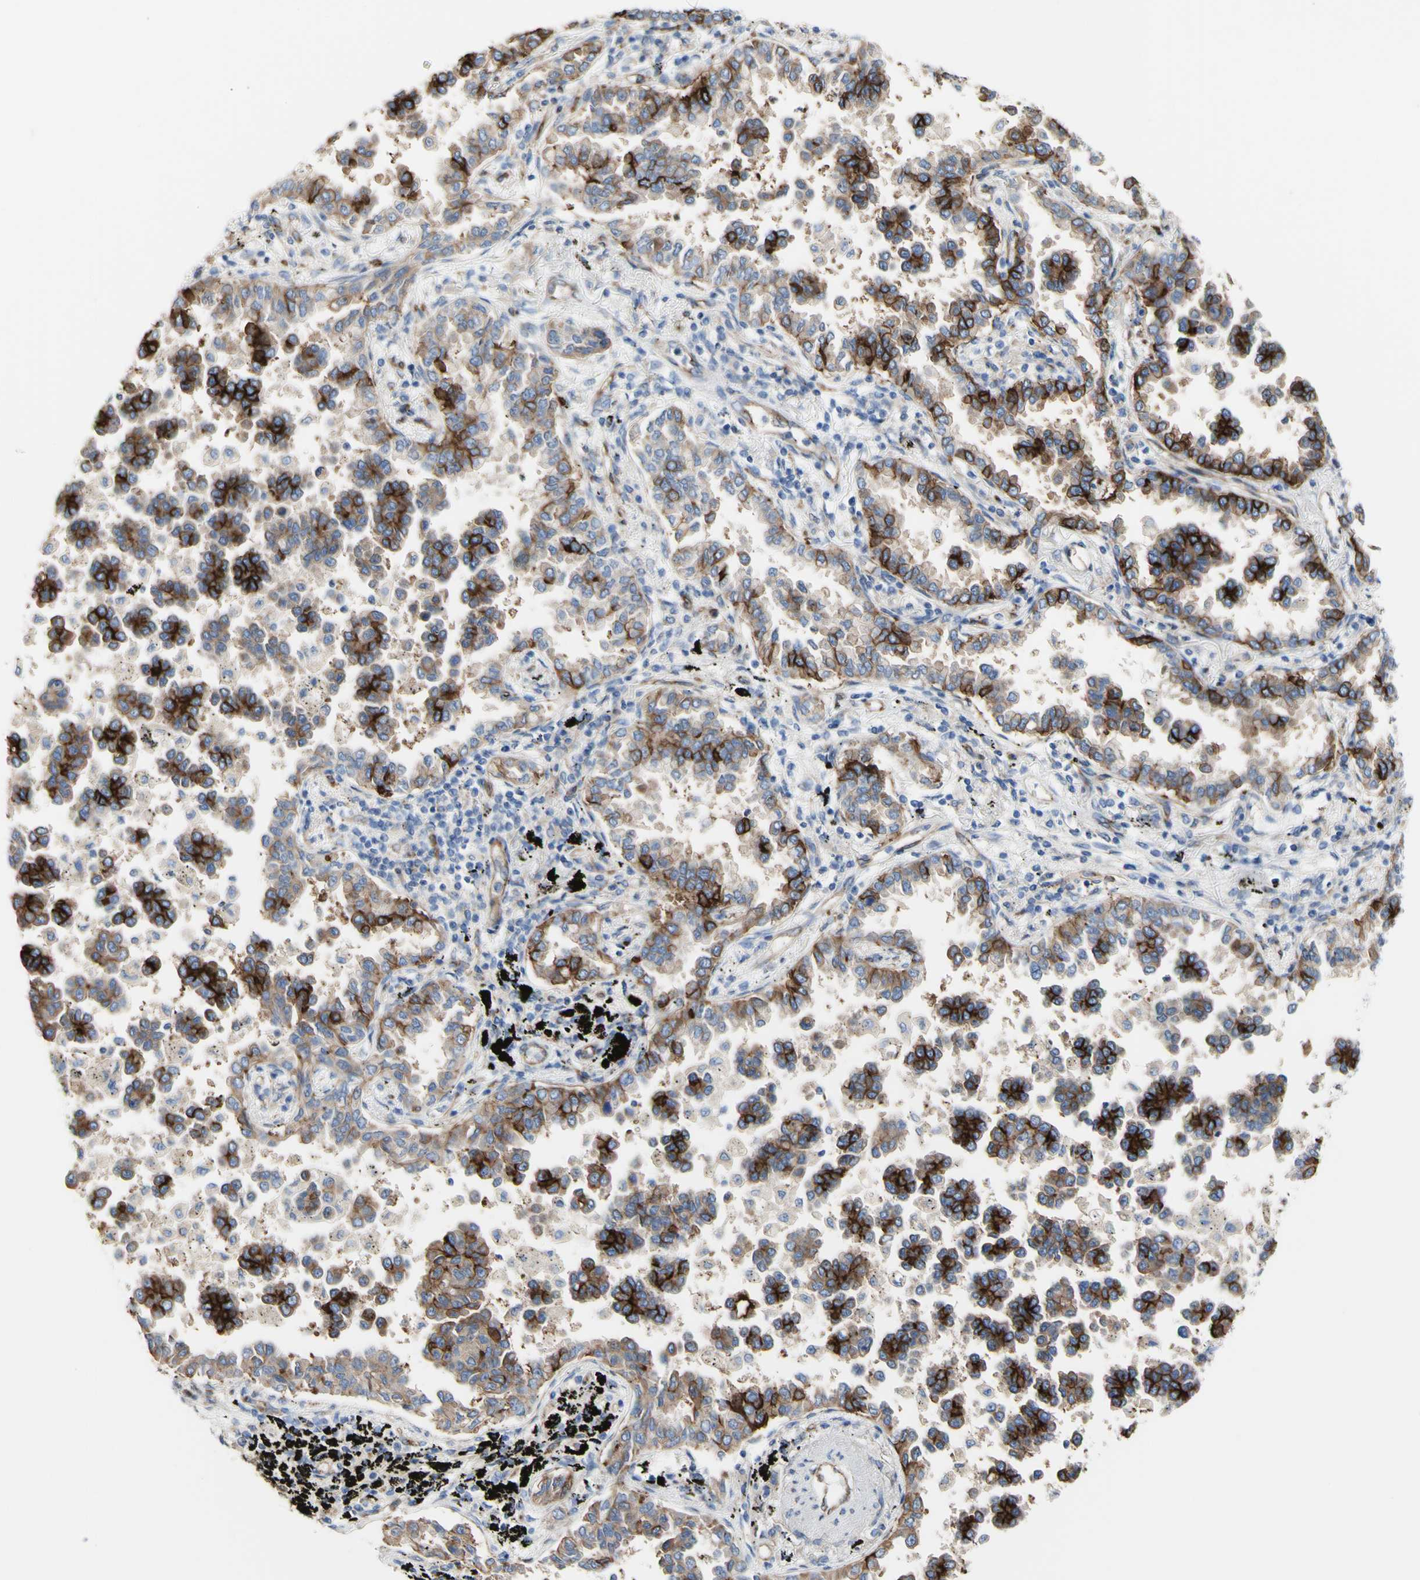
{"staining": {"intensity": "strong", "quantity": "25%-75%", "location": "cytoplasmic/membranous"}, "tissue": "lung cancer", "cell_type": "Tumor cells", "image_type": "cancer", "snomed": [{"axis": "morphology", "description": "Normal tissue, NOS"}, {"axis": "morphology", "description": "Adenocarcinoma, NOS"}, {"axis": "topography", "description": "Lung"}], "caption": "Tumor cells reveal high levels of strong cytoplasmic/membranous staining in about 25%-75% of cells in lung adenocarcinoma. (IHC, brightfield microscopy, high magnification).", "gene": "LRIG3", "patient": {"sex": "male", "age": 59}}